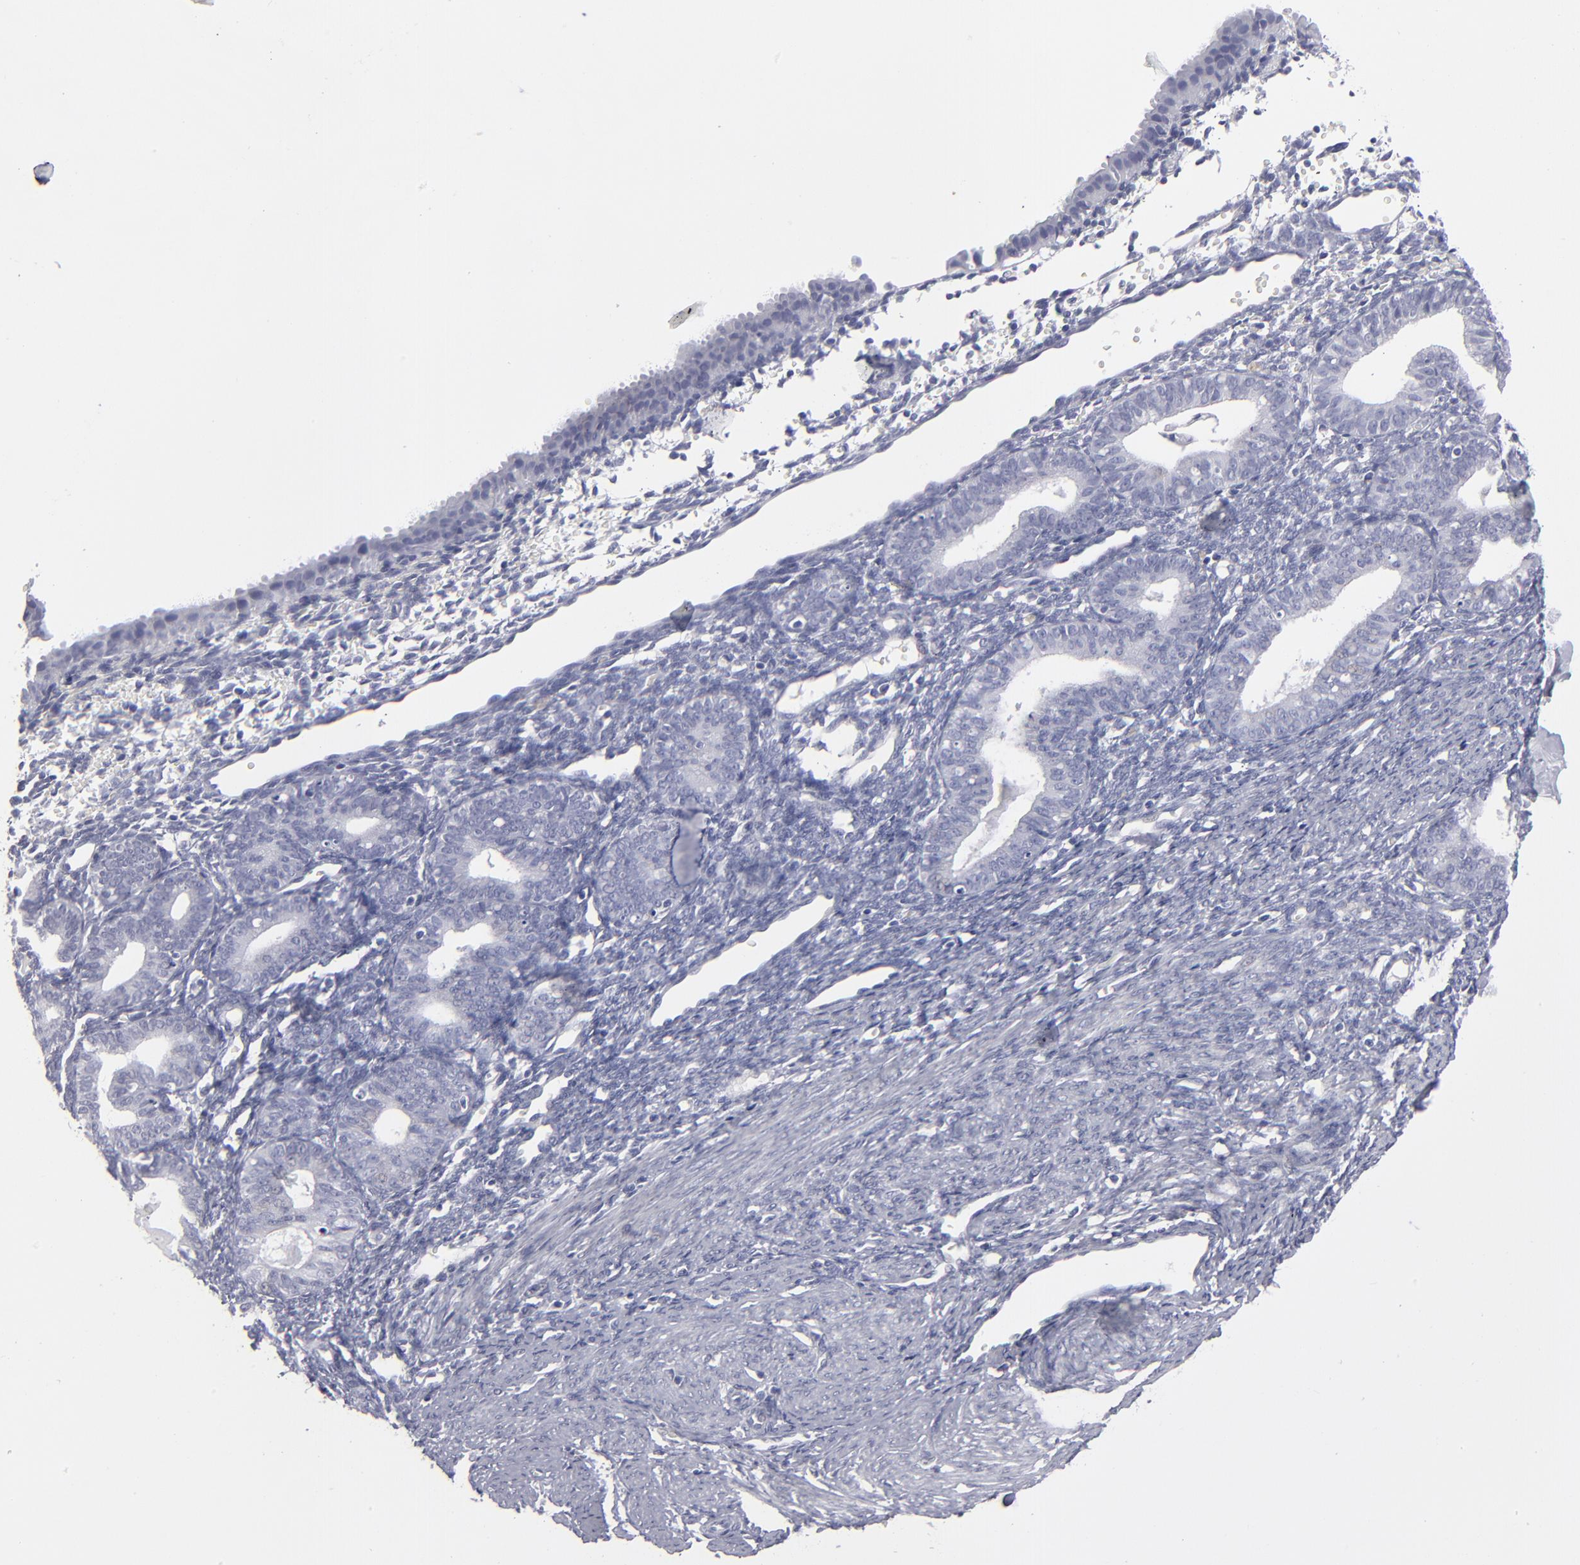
{"staining": {"intensity": "negative", "quantity": "none", "location": "none"}, "tissue": "endometrium", "cell_type": "Cells in endometrial stroma", "image_type": "normal", "snomed": [{"axis": "morphology", "description": "Normal tissue, NOS"}, {"axis": "topography", "description": "Endometrium"}], "caption": "Endometrium stained for a protein using immunohistochemistry (IHC) shows no staining cells in endometrial stroma.", "gene": "CADM3", "patient": {"sex": "female", "age": 61}}